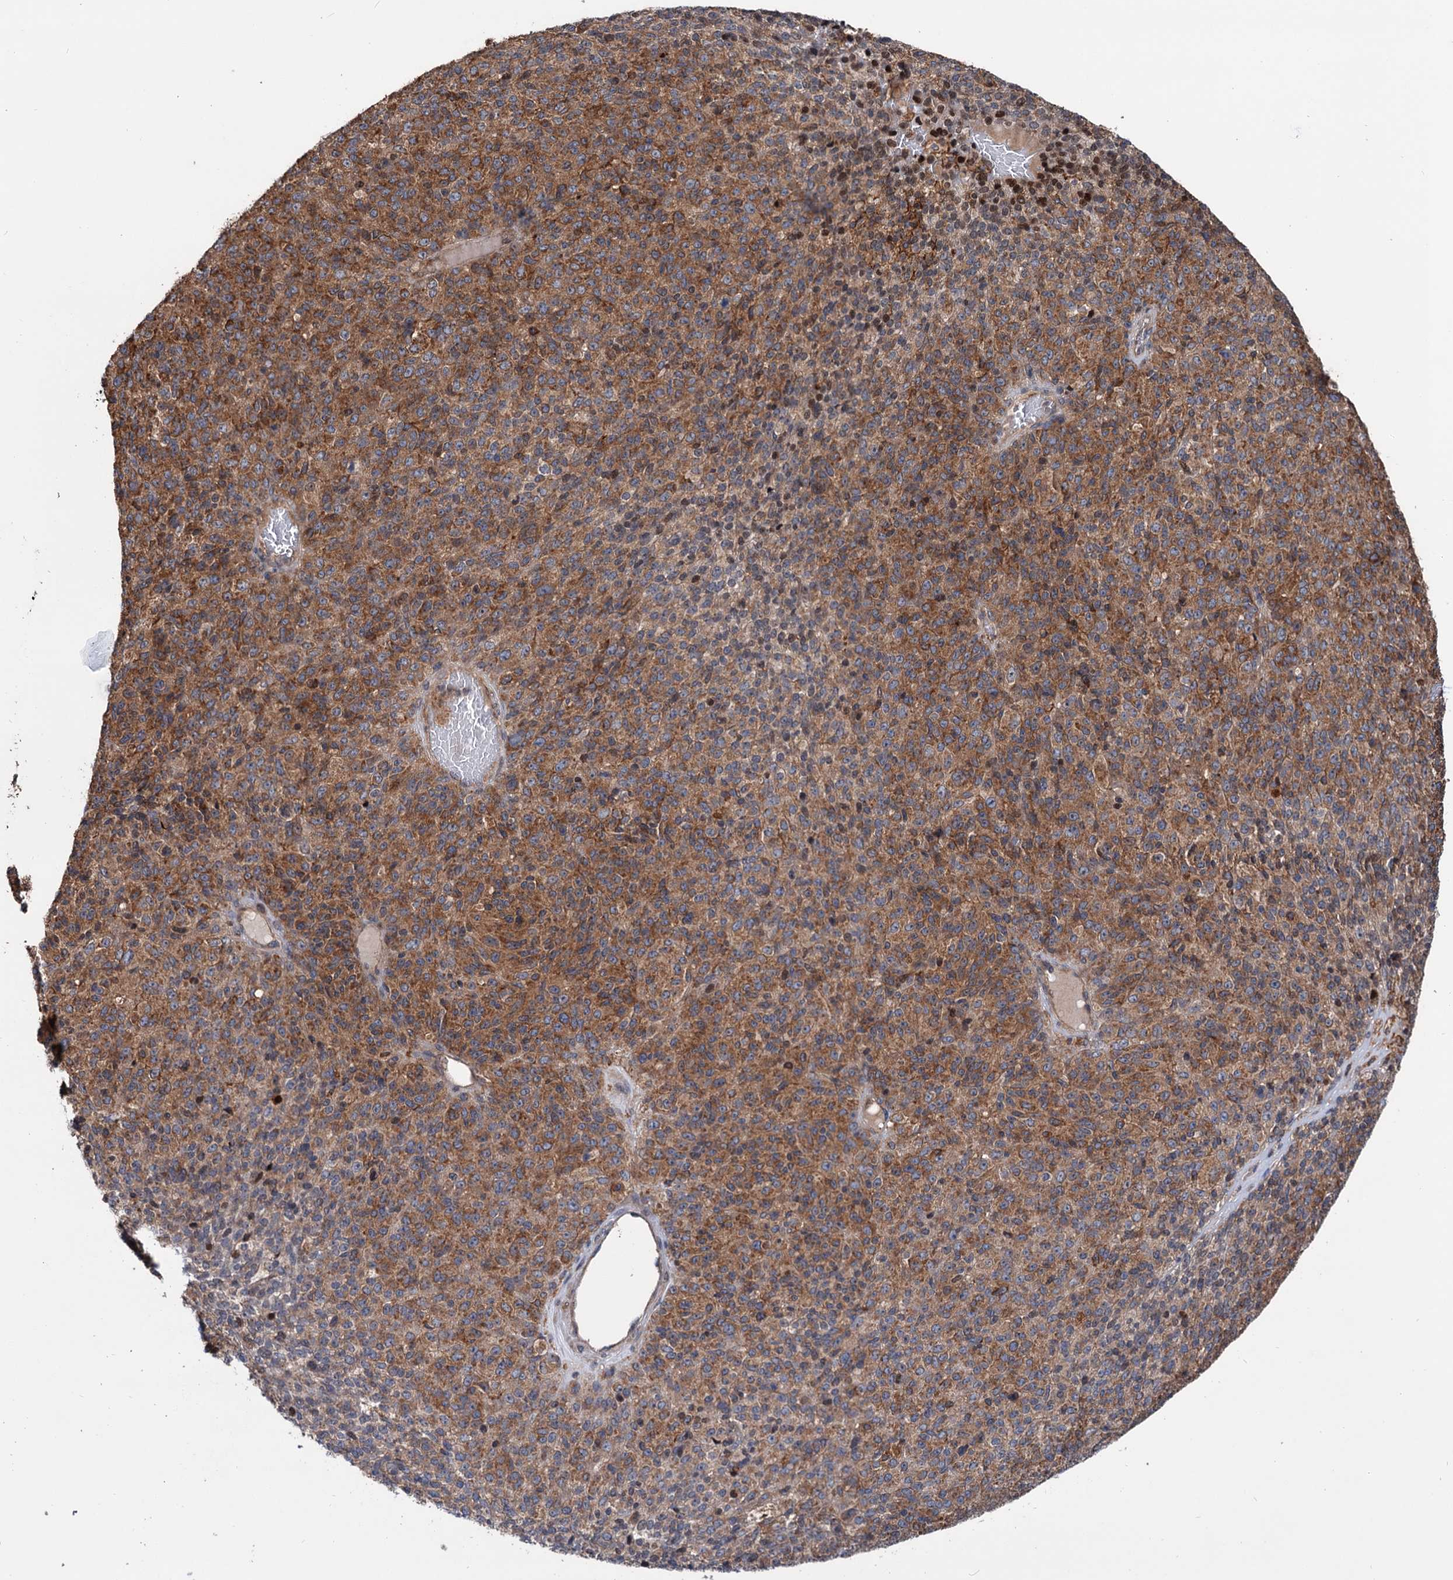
{"staining": {"intensity": "strong", "quantity": ">75%", "location": "cytoplasmic/membranous"}, "tissue": "melanoma", "cell_type": "Tumor cells", "image_type": "cancer", "snomed": [{"axis": "morphology", "description": "Malignant melanoma, Metastatic site"}, {"axis": "topography", "description": "Brain"}], "caption": "Strong cytoplasmic/membranous expression for a protein is appreciated in about >75% of tumor cells of melanoma using IHC.", "gene": "RNF111", "patient": {"sex": "female", "age": 56}}